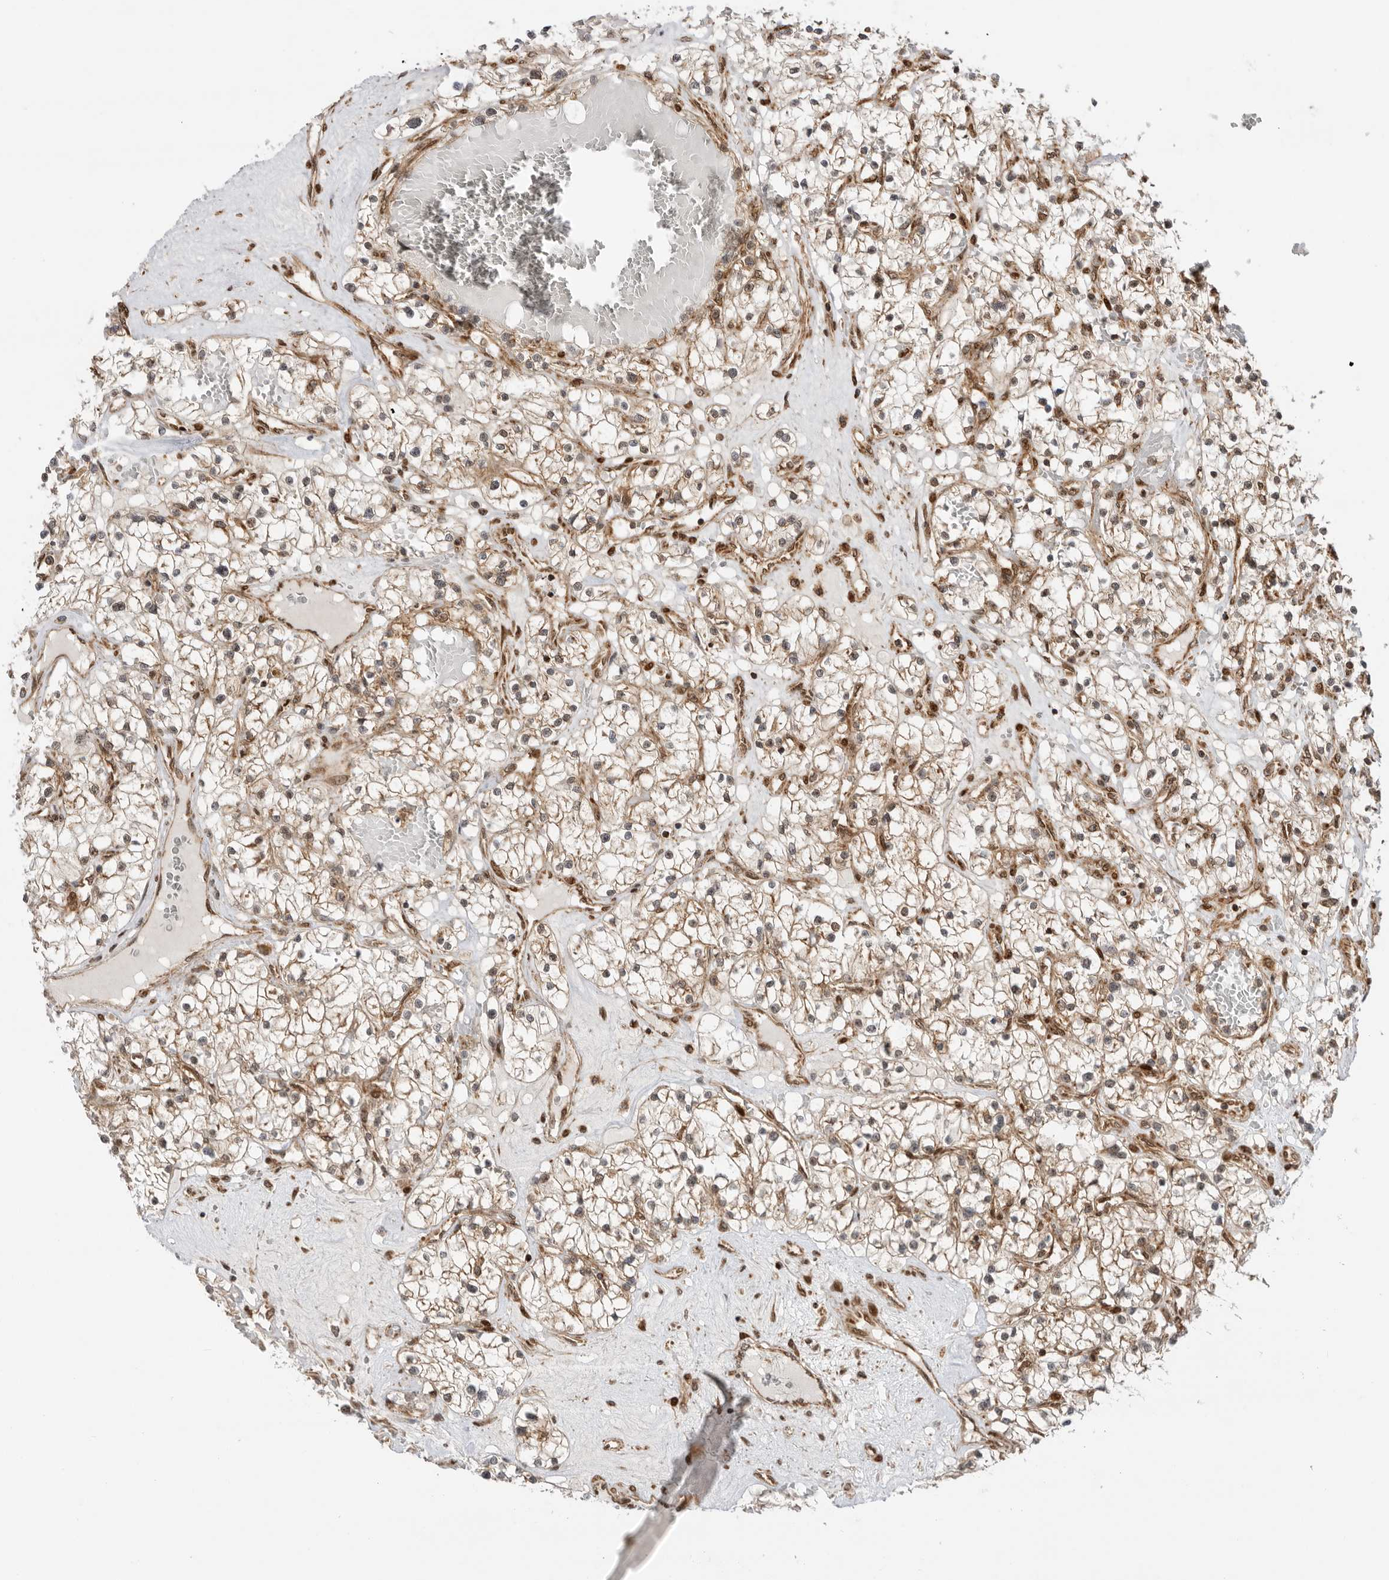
{"staining": {"intensity": "weak", "quantity": "25%-75%", "location": "cytoplasmic/membranous"}, "tissue": "renal cancer", "cell_type": "Tumor cells", "image_type": "cancer", "snomed": [{"axis": "morphology", "description": "Normal tissue, NOS"}, {"axis": "morphology", "description": "Adenocarcinoma, NOS"}, {"axis": "topography", "description": "Kidney"}], "caption": "IHC histopathology image of human renal cancer (adenocarcinoma) stained for a protein (brown), which demonstrates low levels of weak cytoplasmic/membranous expression in approximately 25%-75% of tumor cells.", "gene": "DCAF8", "patient": {"sex": "male", "age": 68}}